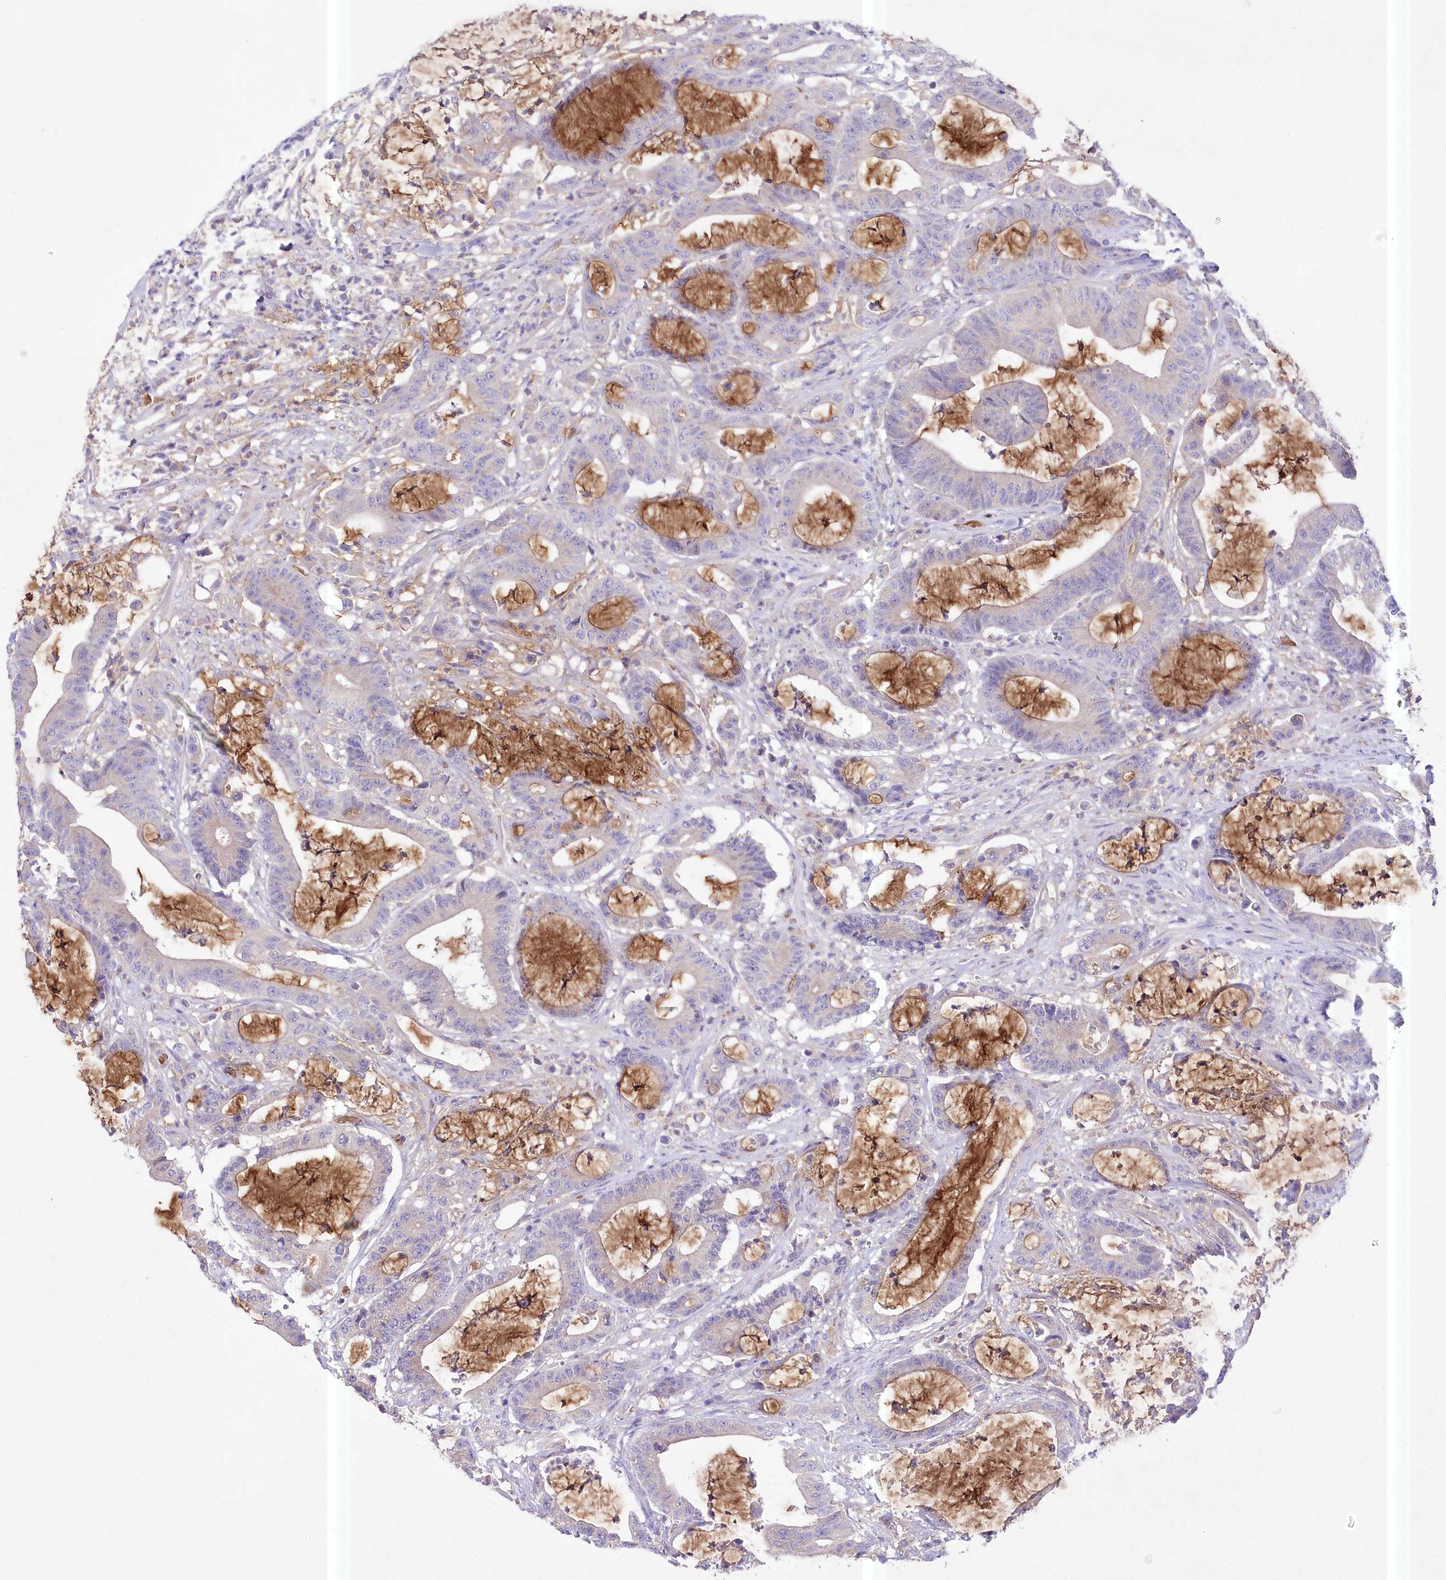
{"staining": {"intensity": "weak", "quantity": "<25%", "location": "cytoplasmic/membranous"}, "tissue": "colorectal cancer", "cell_type": "Tumor cells", "image_type": "cancer", "snomed": [{"axis": "morphology", "description": "Adenocarcinoma, NOS"}, {"axis": "topography", "description": "Colon"}], "caption": "Adenocarcinoma (colorectal) stained for a protein using IHC displays no positivity tumor cells.", "gene": "PRSS53", "patient": {"sex": "female", "age": 84}}